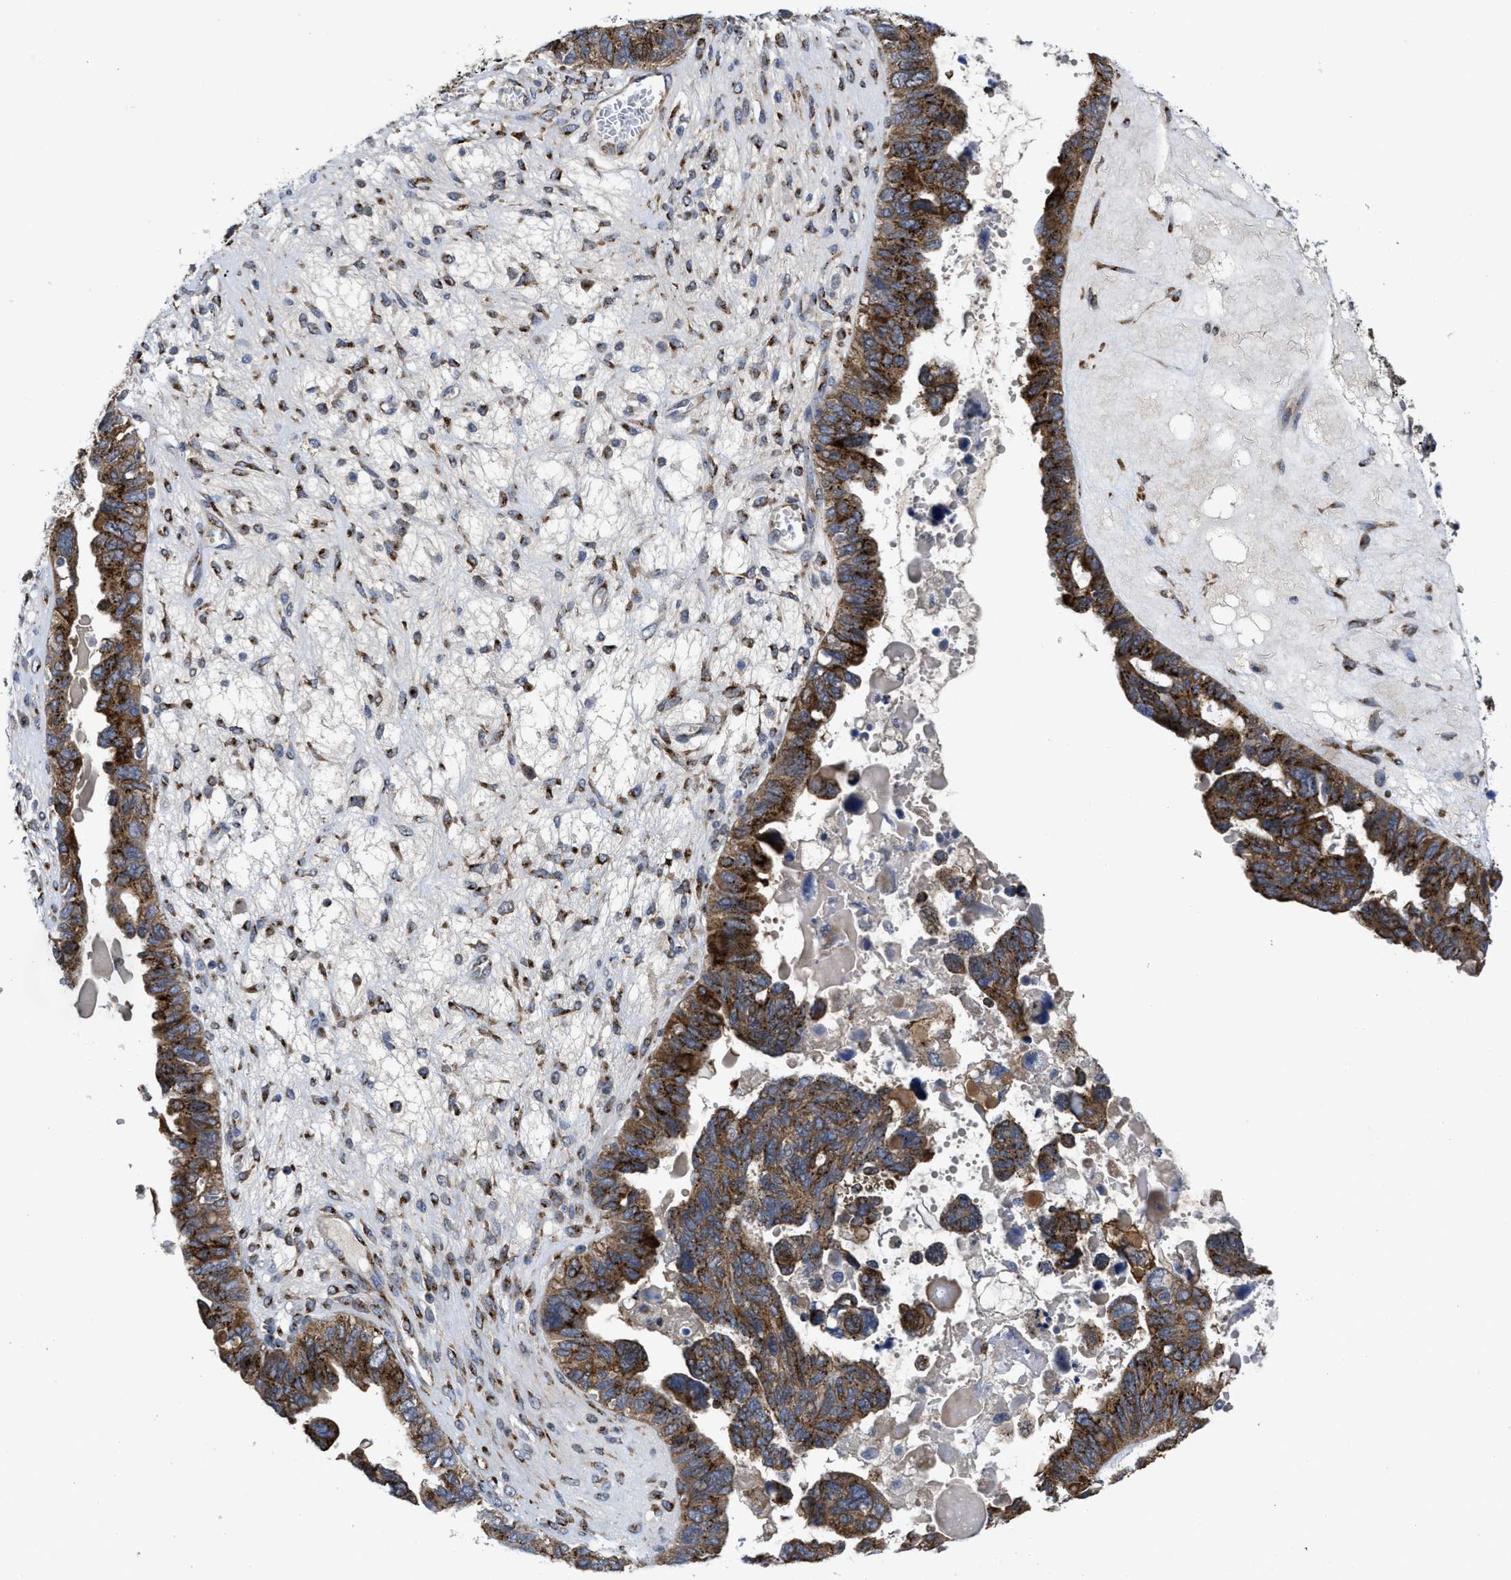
{"staining": {"intensity": "moderate", "quantity": ">75%", "location": "cytoplasmic/membranous"}, "tissue": "ovarian cancer", "cell_type": "Tumor cells", "image_type": "cancer", "snomed": [{"axis": "morphology", "description": "Cystadenocarcinoma, serous, NOS"}, {"axis": "topography", "description": "Ovary"}], "caption": "Ovarian cancer tissue shows moderate cytoplasmic/membranous staining in approximately >75% of tumor cells, visualized by immunohistochemistry. Nuclei are stained in blue.", "gene": "ZNF70", "patient": {"sex": "female", "age": 79}}